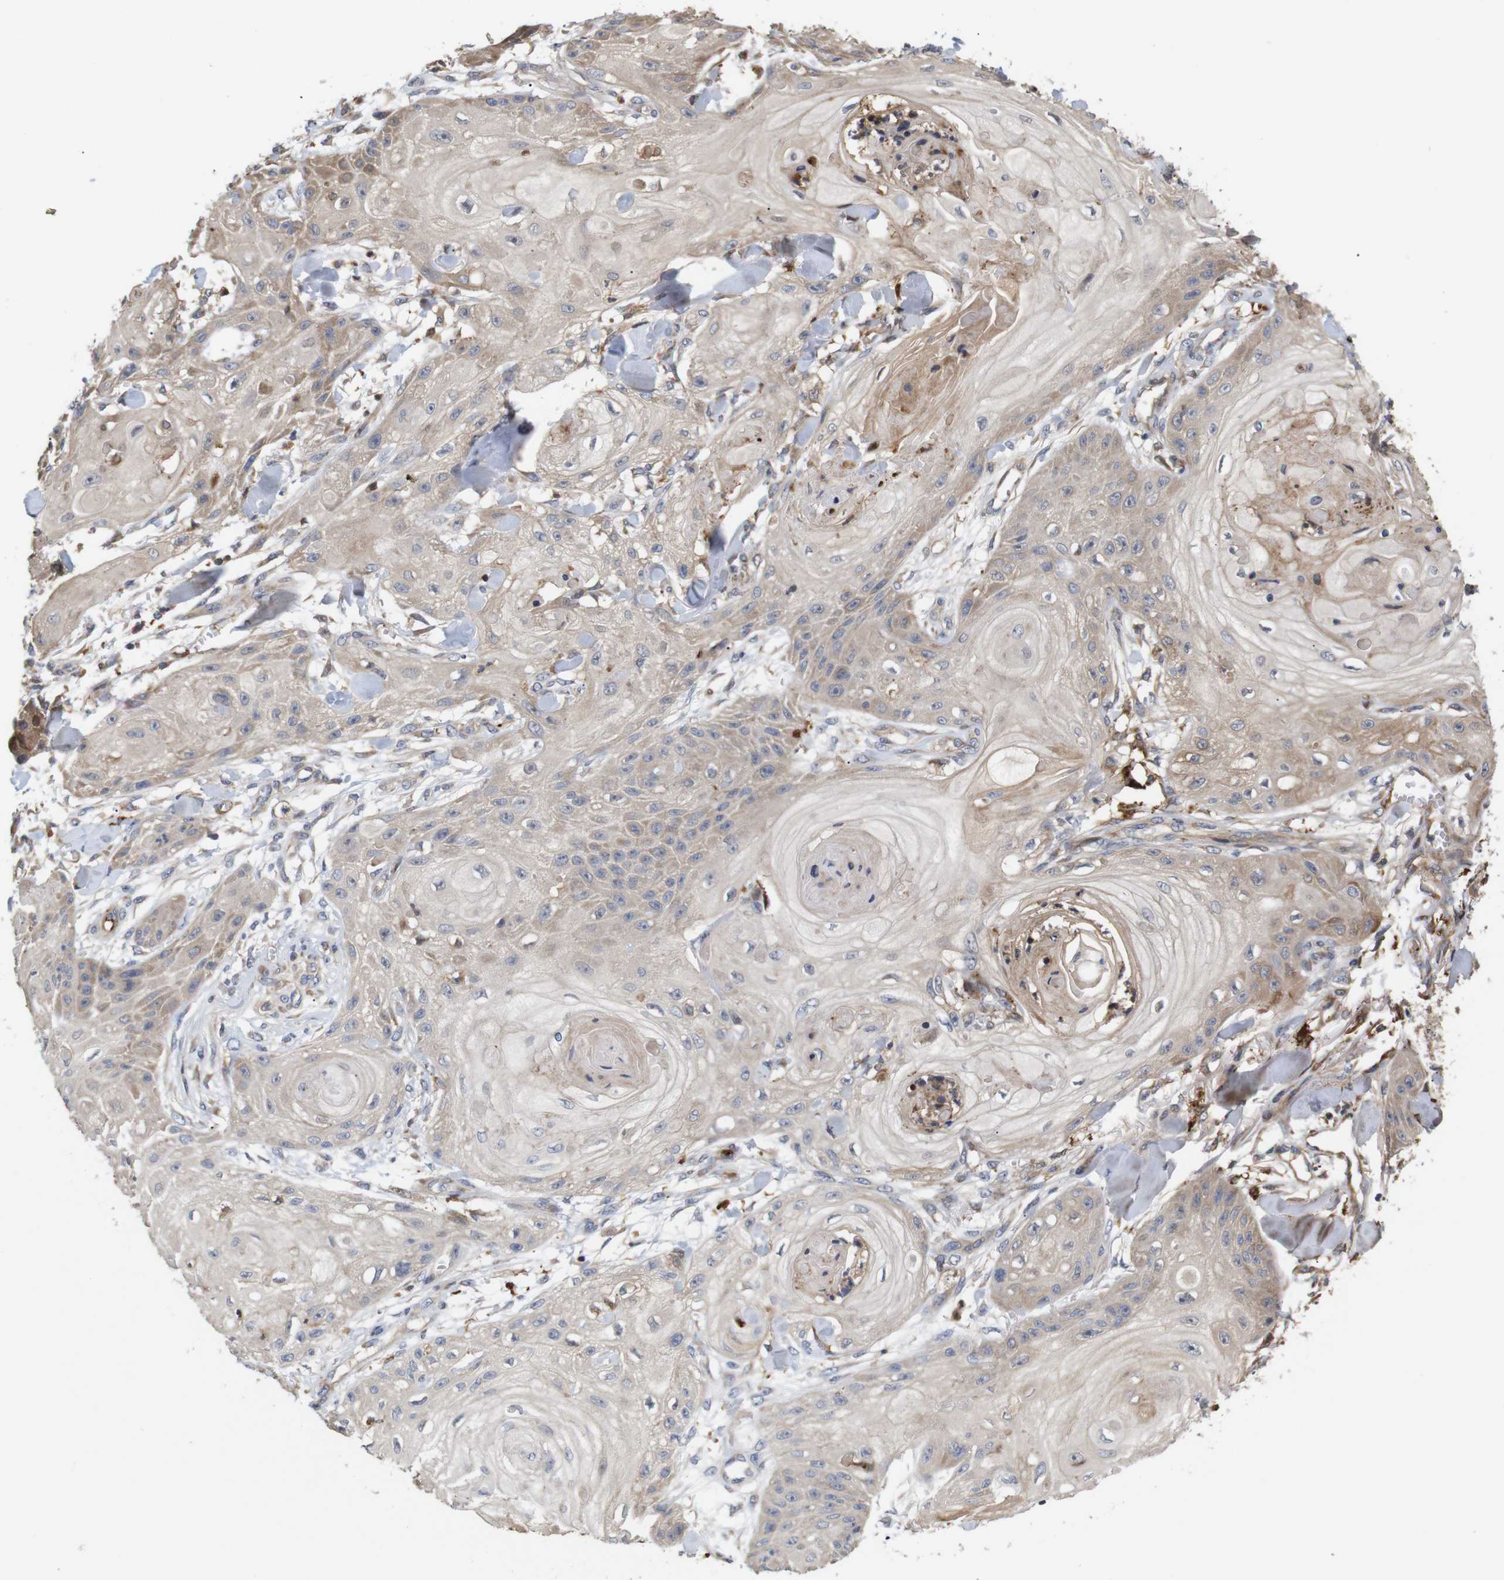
{"staining": {"intensity": "weak", "quantity": ">75%", "location": "cytoplasmic/membranous"}, "tissue": "skin cancer", "cell_type": "Tumor cells", "image_type": "cancer", "snomed": [{"axis": "morphology", "description": "Squamous cell carcinoma, NOS"}, {"axis": "topography", "description": "Skin"}], "caption": "High-power microscopy captured an immunohistochemistry image of skin cancer, revealing weak cytoplasmic/membranous staining in about >75% of tumor cells.", "gene": "SPRY3", "patient": {"sex": "male", "age": 74}}